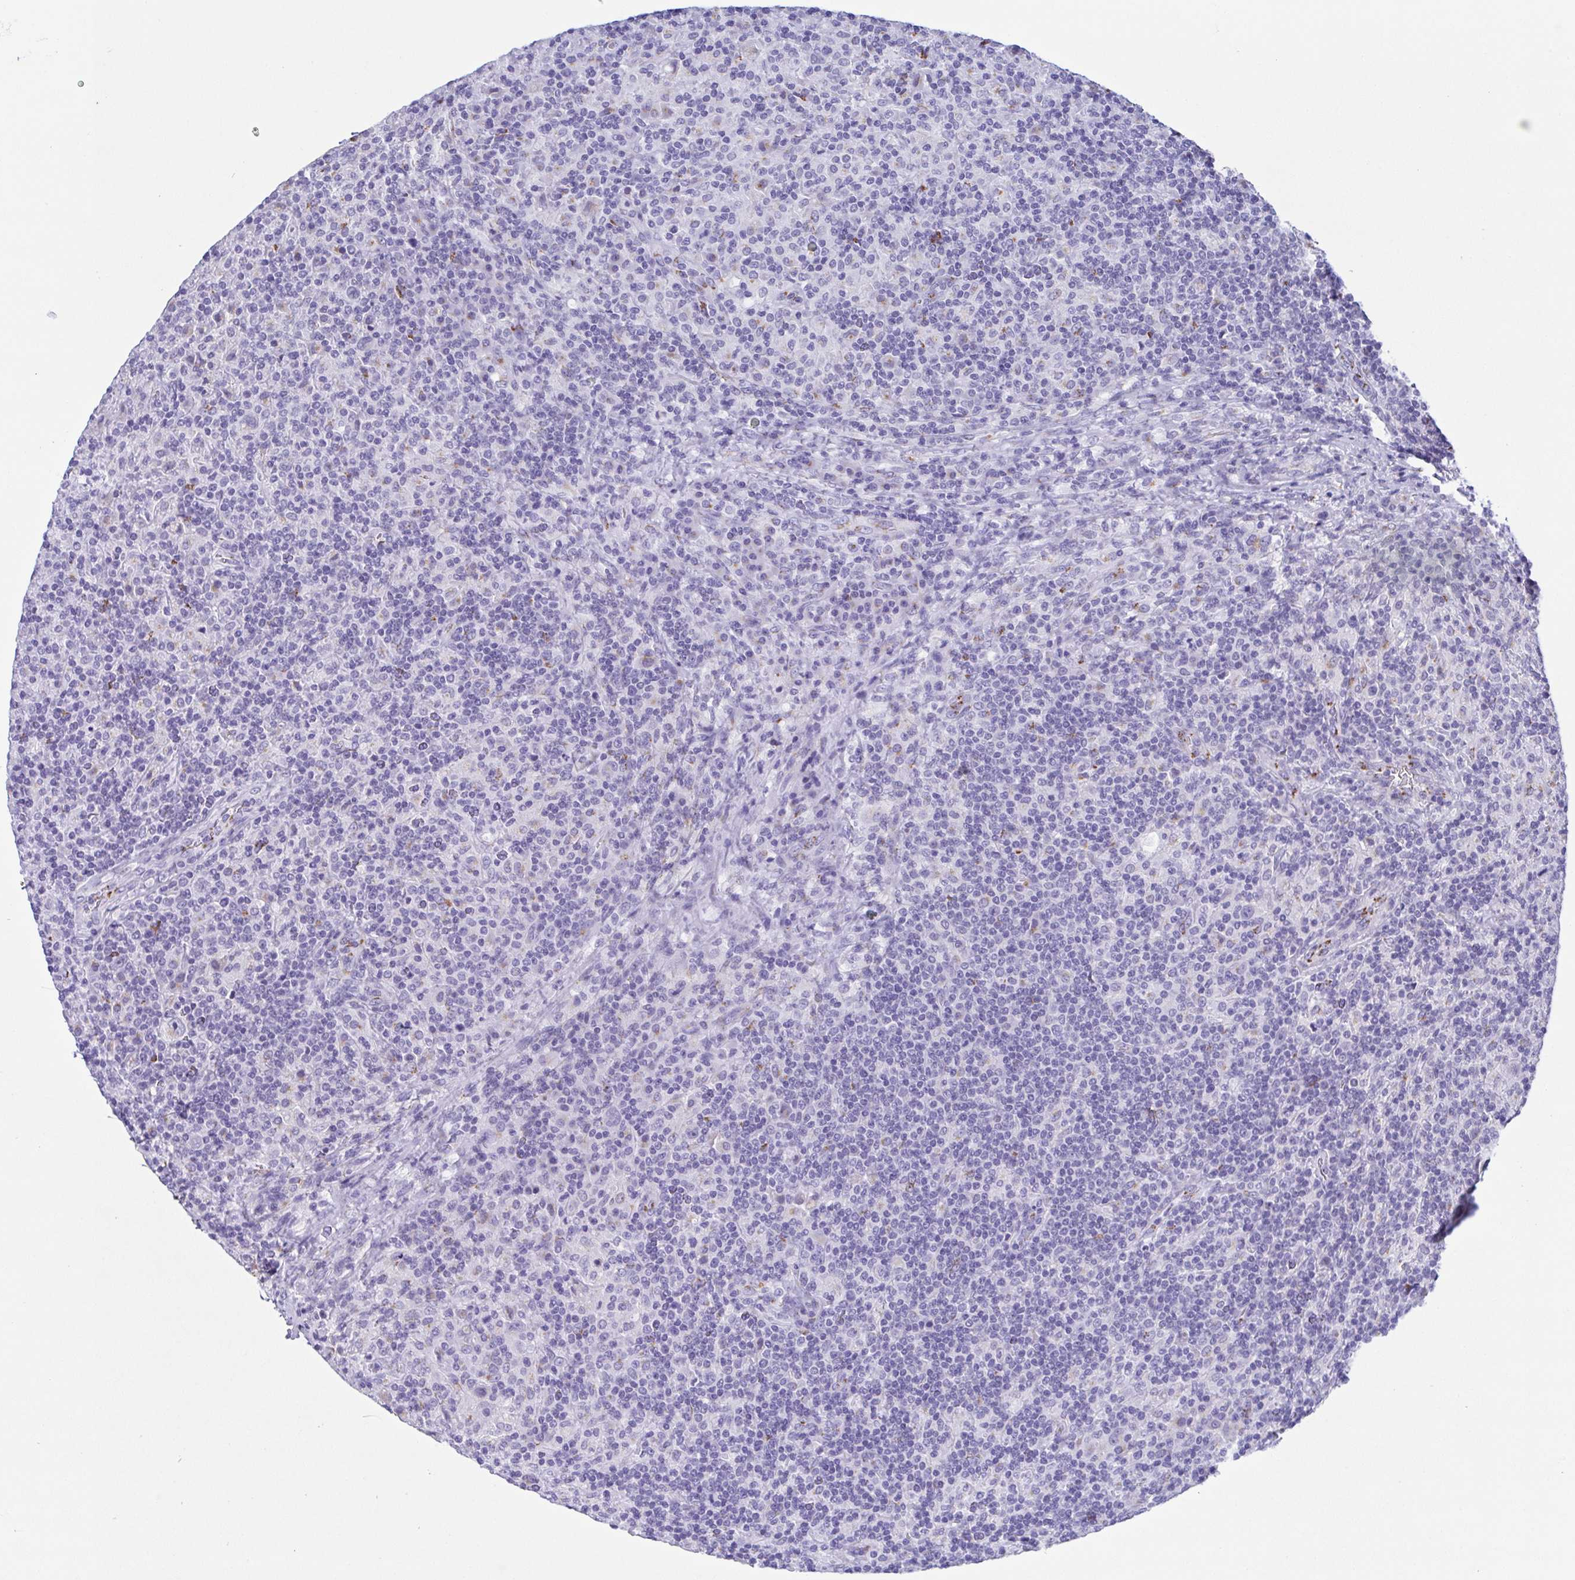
{"staining": {"intensity": "negative", "quantity": "none", "location": "none"}, "tissue": "lymphoma", "cell_type": "Tumor cells", "image_type": "cancer", "snomed": [{"axis": "morphology", "description": "Hodgkin's disease, NOS"}, {"axis": "topography", "description": "Lymph node"}], "caption": "Immunohistochemistry histopathology image of neoplastic tissue: lymphoma stained with DAB (3,3'-diaminobenzidine) demonstrates no significant protein staining in tumor cells.", "gene": "SULT1B1", "patient": {"sex": "male", "age": 70}}